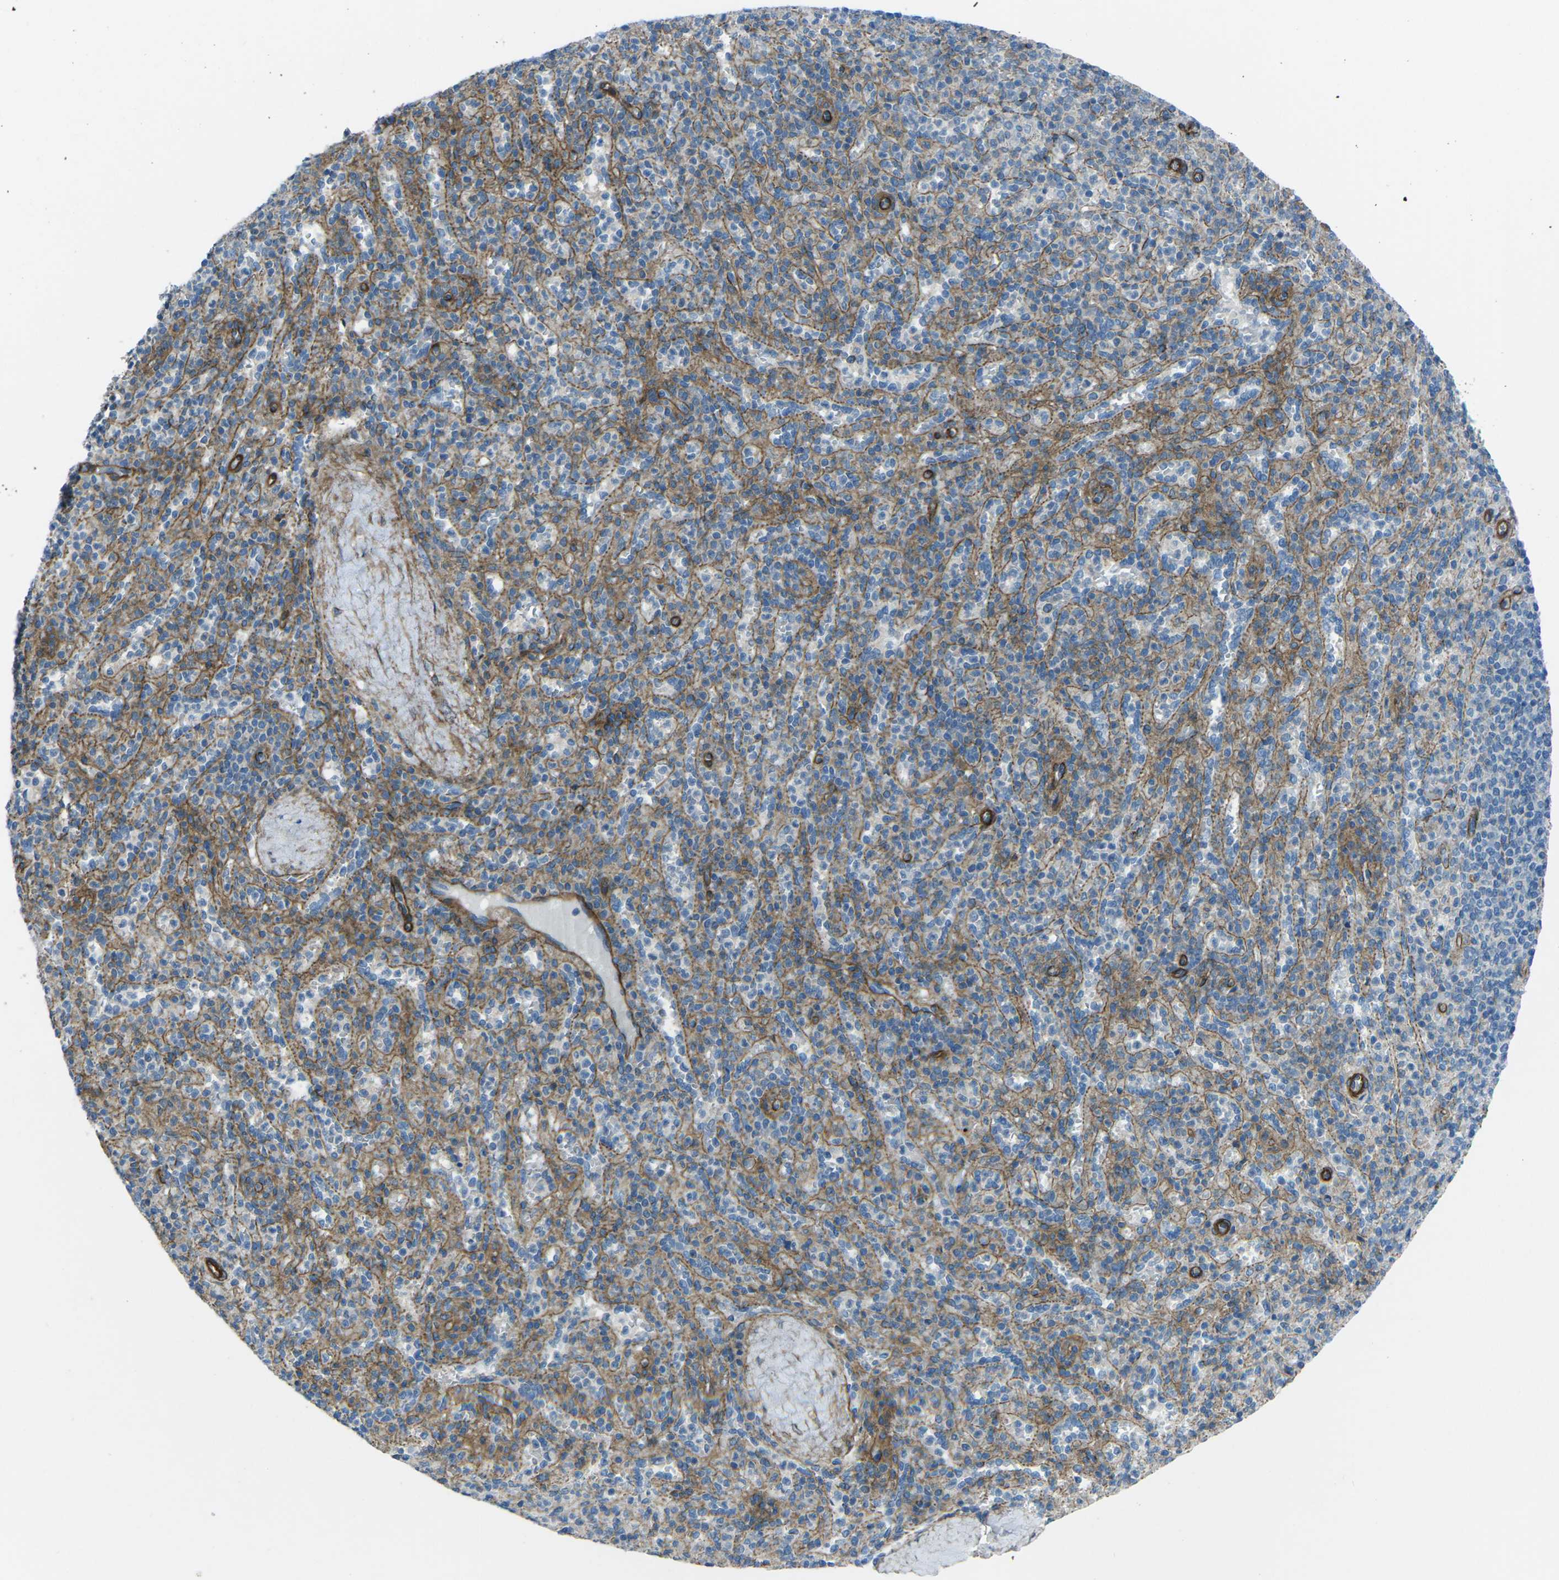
{"staining": {"intensity": "weak", "quantity": "25%-75%", "location": "cytoplasmic/membranous"}, "tissue": "spleen", "cell_type": "Cells in red pulp", "image_type": "normal", "snomed": [{"axis": "morphology", "description": "Normal tissue, NOS"}, {"axis": "topography", "description": "Spleen"}], "caption": "Immunohistochemical staining of normal human spleen demonstrates 25%-75% levels of weak cytoplasmic/membranous protein staining in about 25%-75% of cells in red pulp.", "gene": "UTRN", "patient": {"sex": "male", "age": 36}}